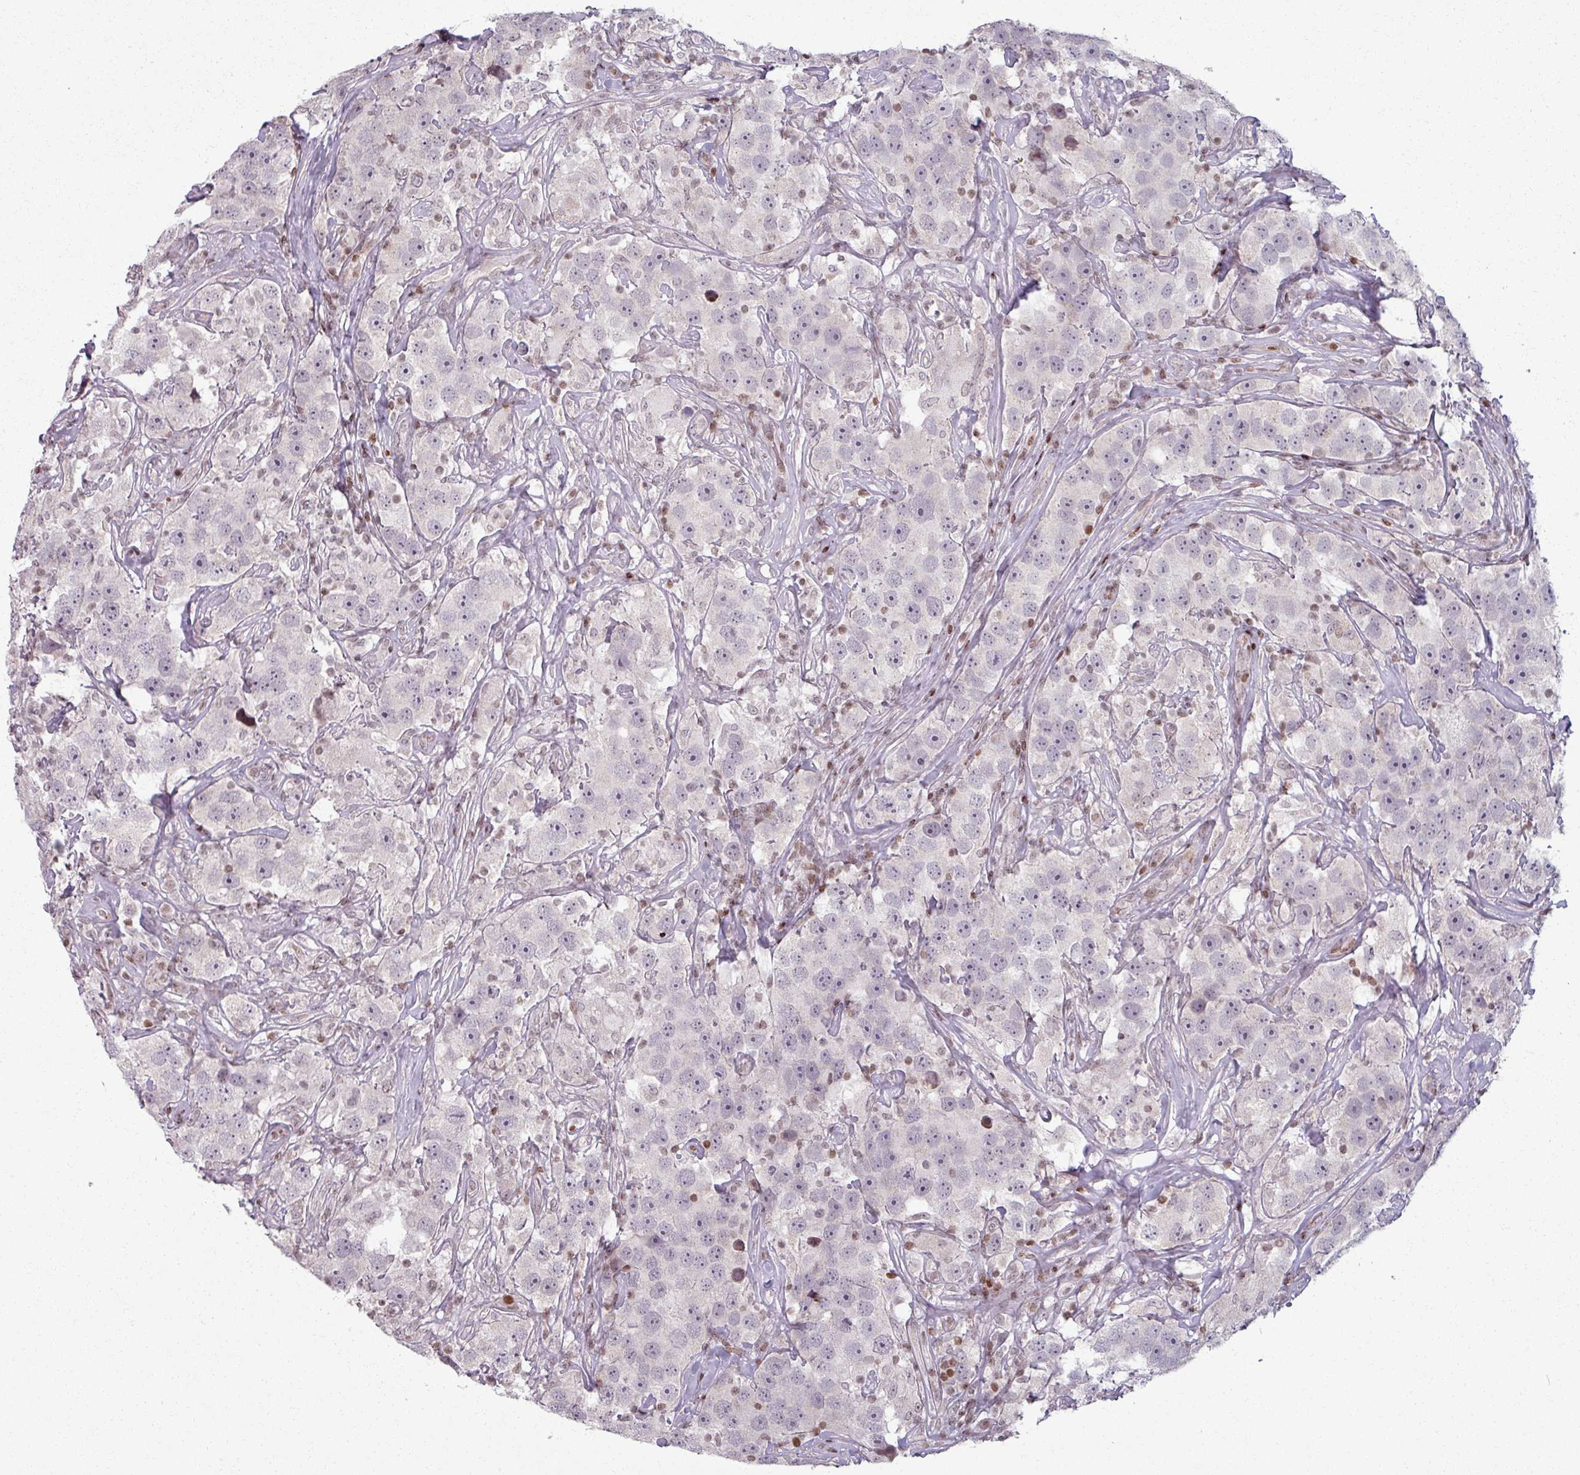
{"staining": {"intensity": "negative", "quantity": "none", "location": "none"}, "tissue": "testis cancer", "cell_type": "Tumor cells", "image_type": "cancer", "snomed": [{"axis": "morphology", "description": "Seminoma, NOS"}, {"axis": "topography", "description": "Testis"}], "caption": "Immunohistochemical staining of human seminoma (testis) displays no significant staining in tumor cells.", "gene": "NCOR1", "patient": {"sex": "male", "age": 49}}